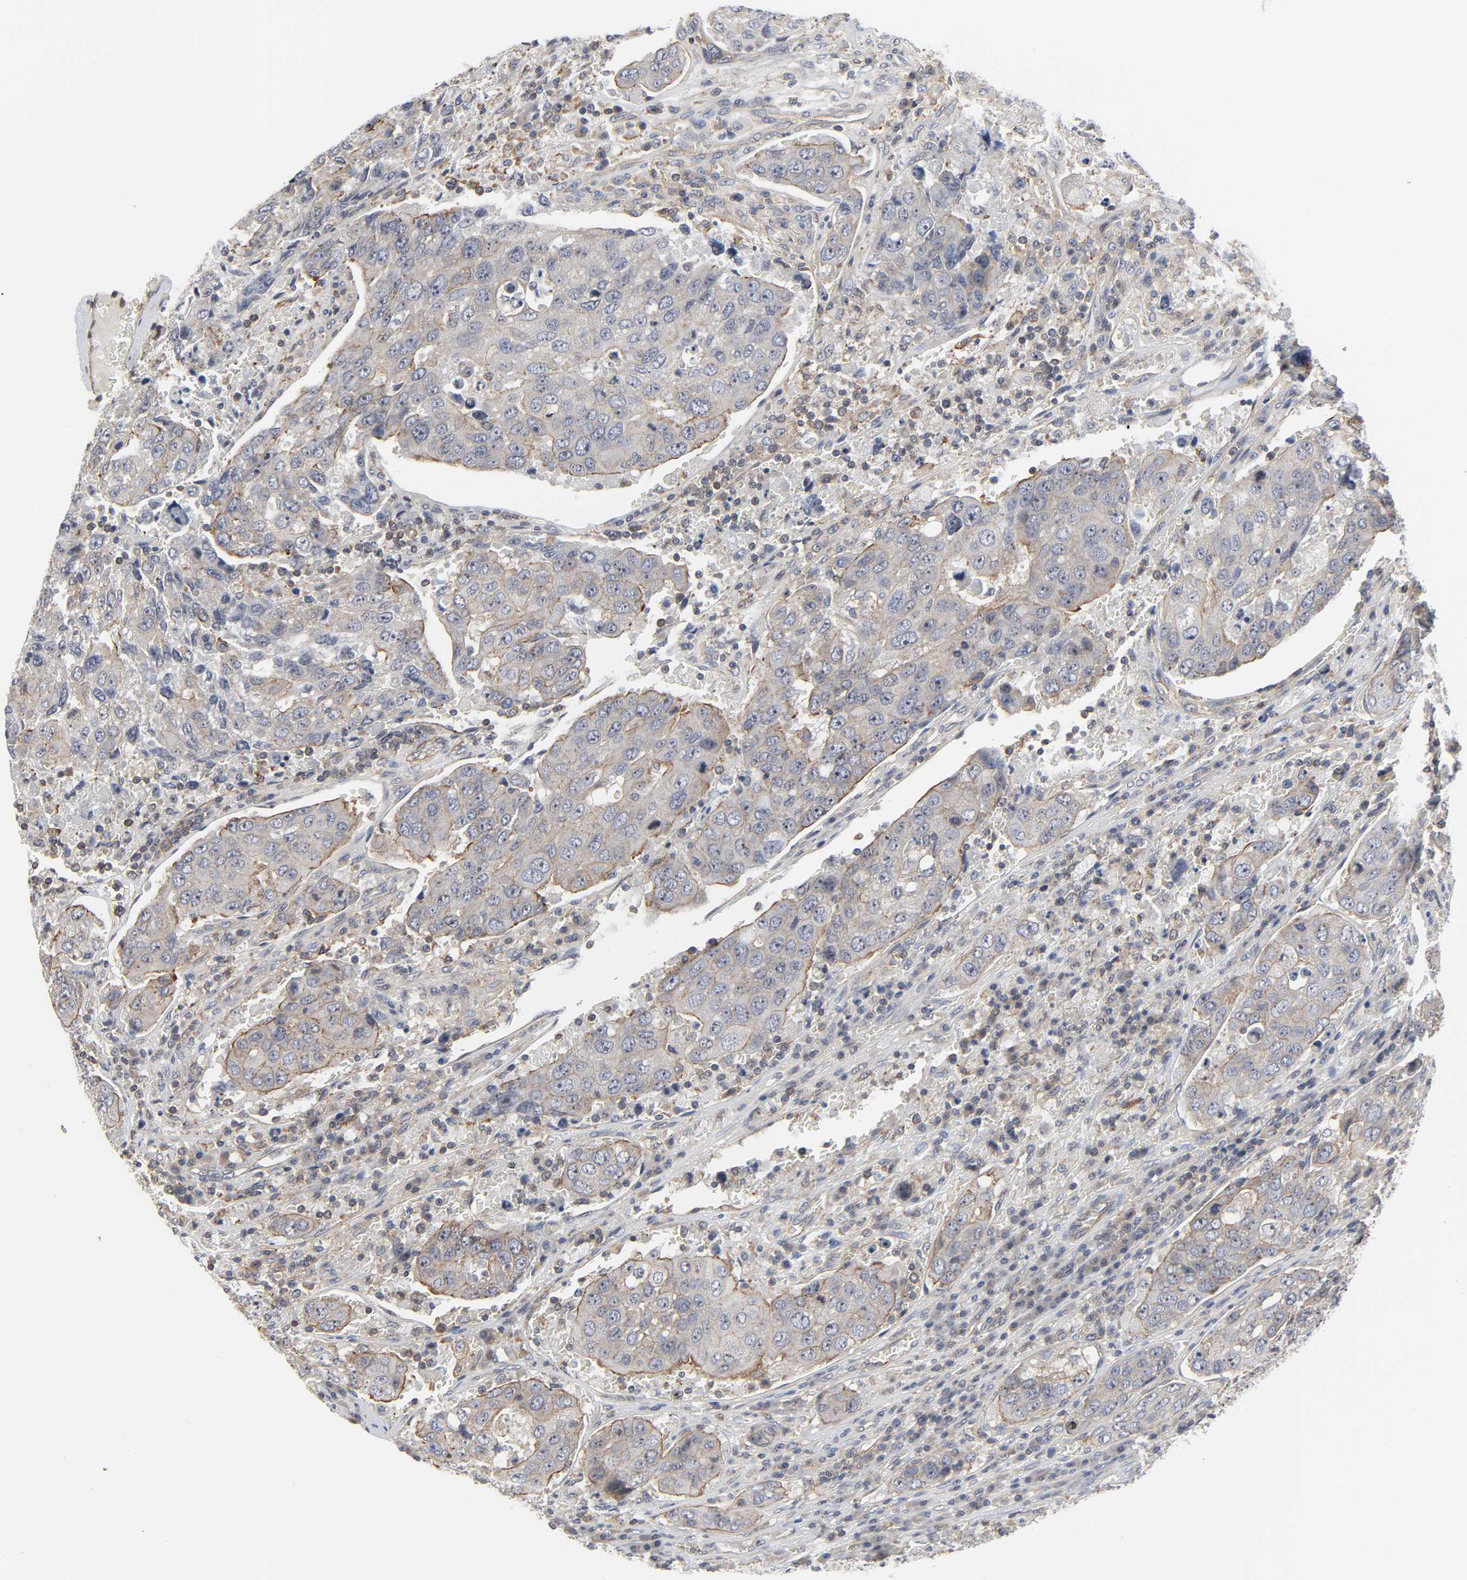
{"staining": {"intensity": "weak", "quantity": "25%-75%", "location": "cytoplasmic/membranous"}, "tissue": "urothelial cancer", "cell_type": "Tumor cells", "image_type": "cancer", "snomed": [{"axis": "morphology", "description": "Urothelial carcinoma, High grade"}, {"axis": "topography", "description": "Lymph node"}, {"axis": "topography", "description": "Urinary bladder"}], "caption": "Weak cytoplasmic/membranous protein staining is present in about 25%-75% of tumor cells in high-grade urothelial carcinoma.", "gene": "DDX10", "patient": {"sex": "male", "age": 51}}